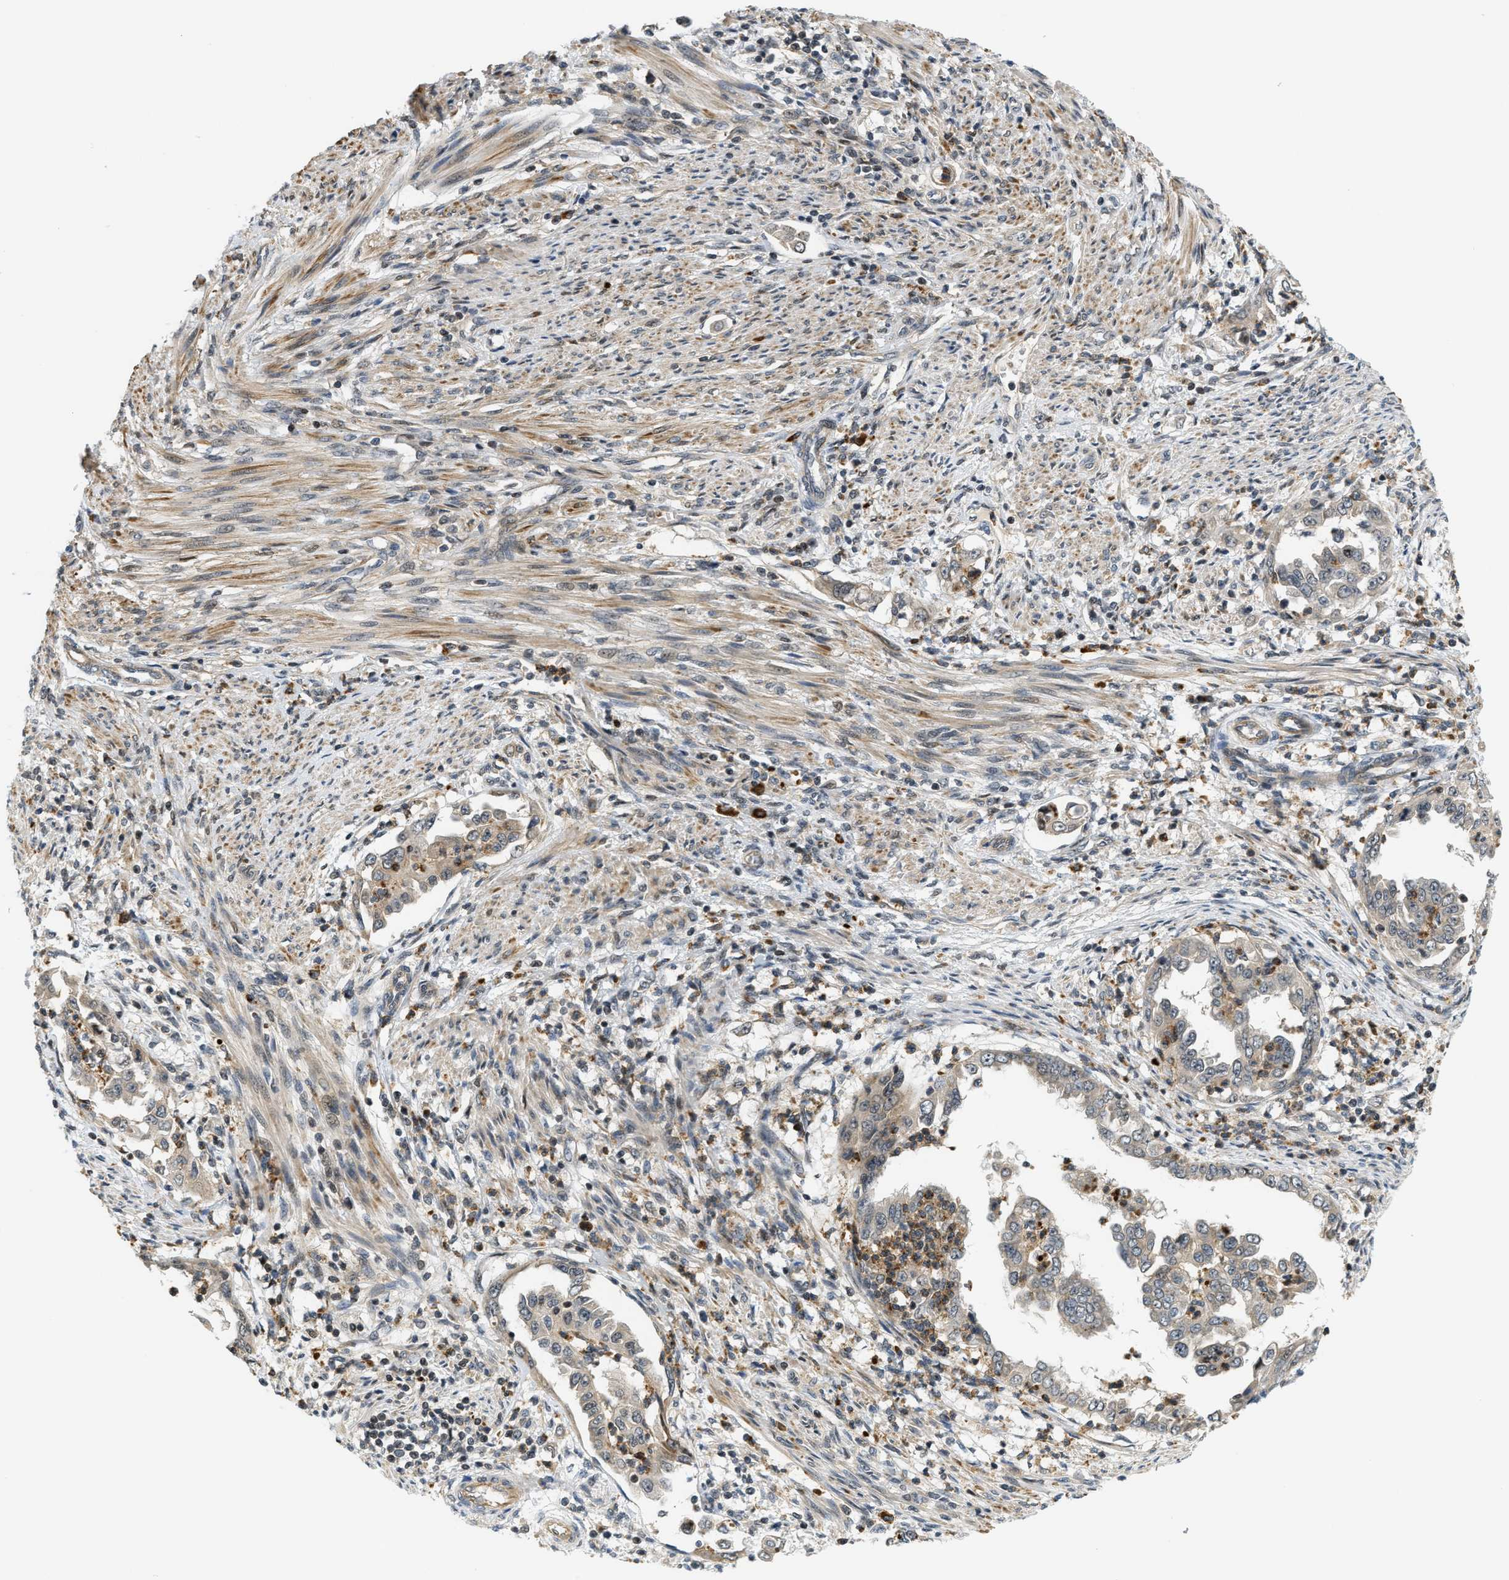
{"staining": {"intensity": "weak", "quantity": "<25%", "location": "cytoplasmic/membranous"}, "tissue": "endometrial cancer", "cell_type": "Tumor cells", "image_type": "cancer", "snomed": [{"axis": "morphology", "description": "Adenocarcinoma, NOS"}, {"axis": "topography", "description": "Endometrium"}], "caption": "Human endometrial cancer stained for a protein using IHC shows no staining in tumor cells.", "gene": "KMT2A", "patient": {"sex": "female", "age": 85}}